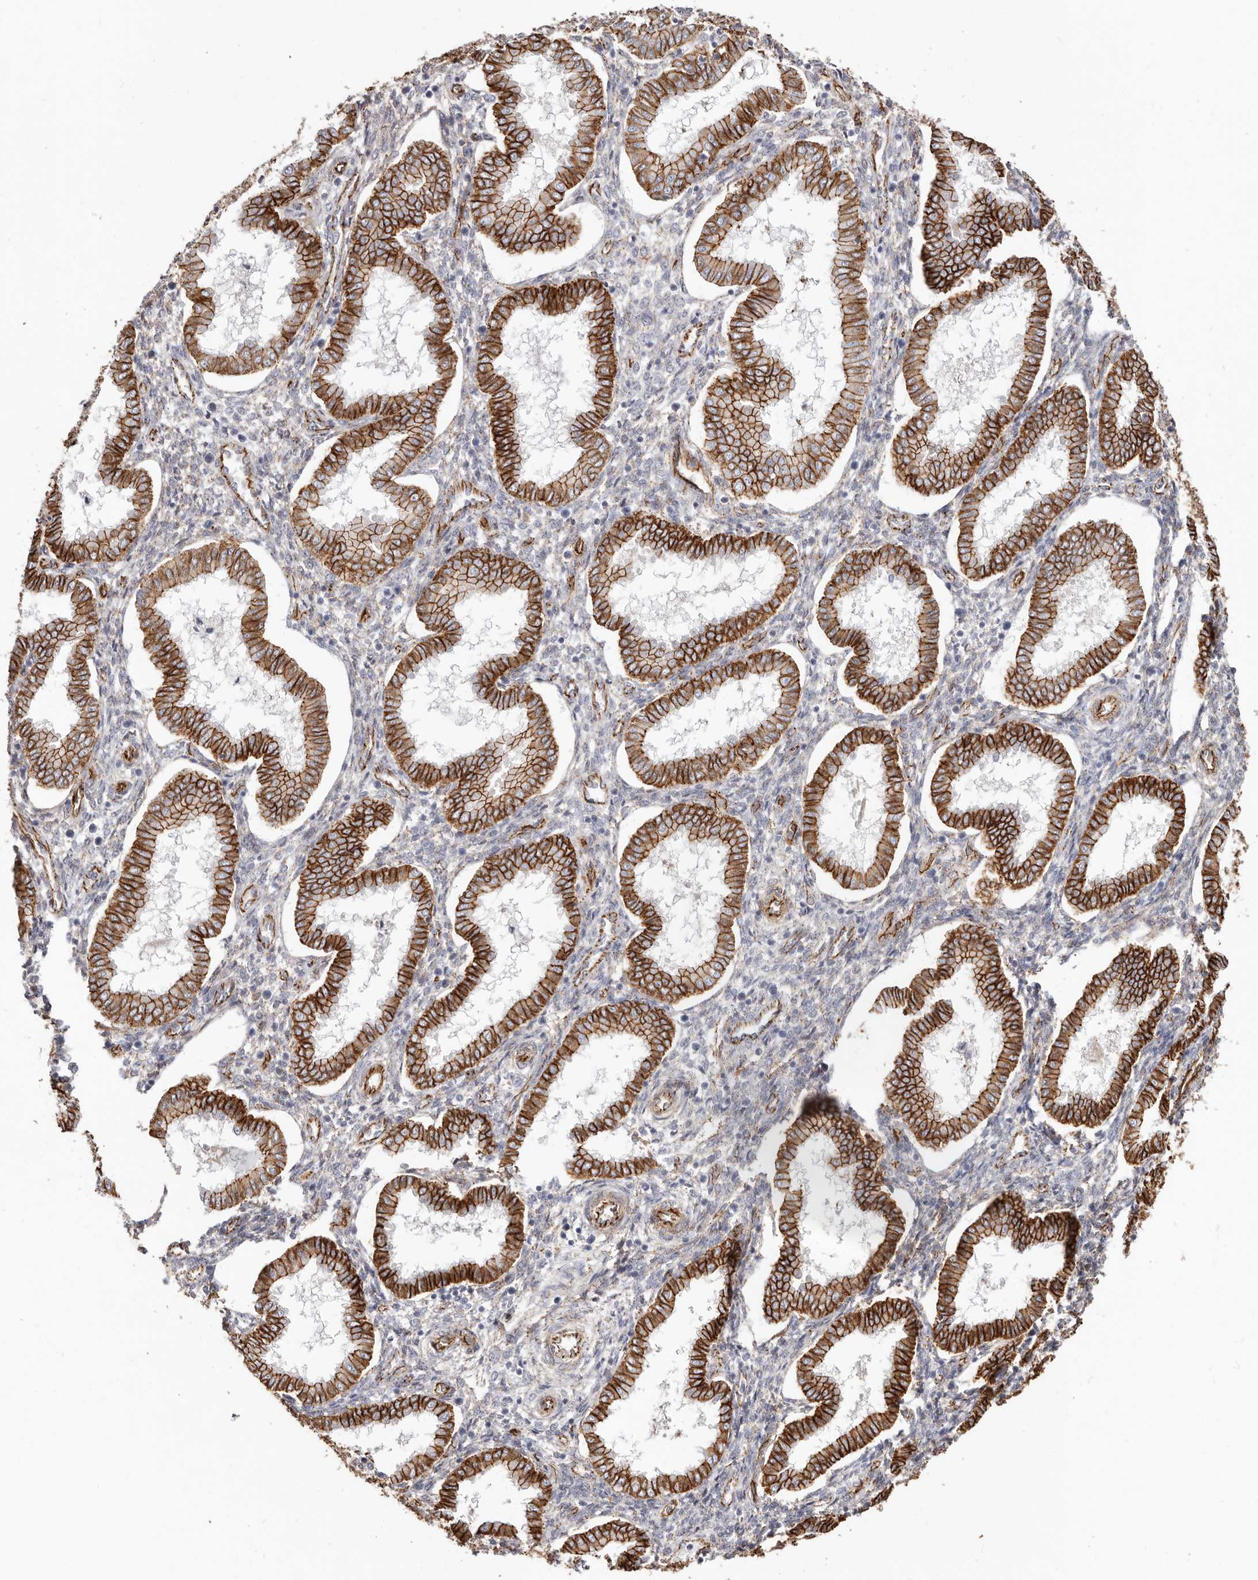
{"staining": {"intensity": "weak", "quantity": "25%-75%", "location": "cytoplasmic/membranous"}, "tissue": "endometrium", "cell_type": "Cells in endometrial stroma", "image_type": "normal", "snomed": [{"axis": "morphology", "description": "Normal tissue, NOS"}, {"axis": "topography", "description": "Endometrium"}], "caption": "Immunohistochemistry image of unremarkable human endometrium stained for a protein (brown), which demonstrates low levels of weak cytoplasmic/membranous positivity in about 25%-75% of cells in endometrial stroma.", "gene": "CTNNB1", "patient": {"sex": "female", "age": 24}}